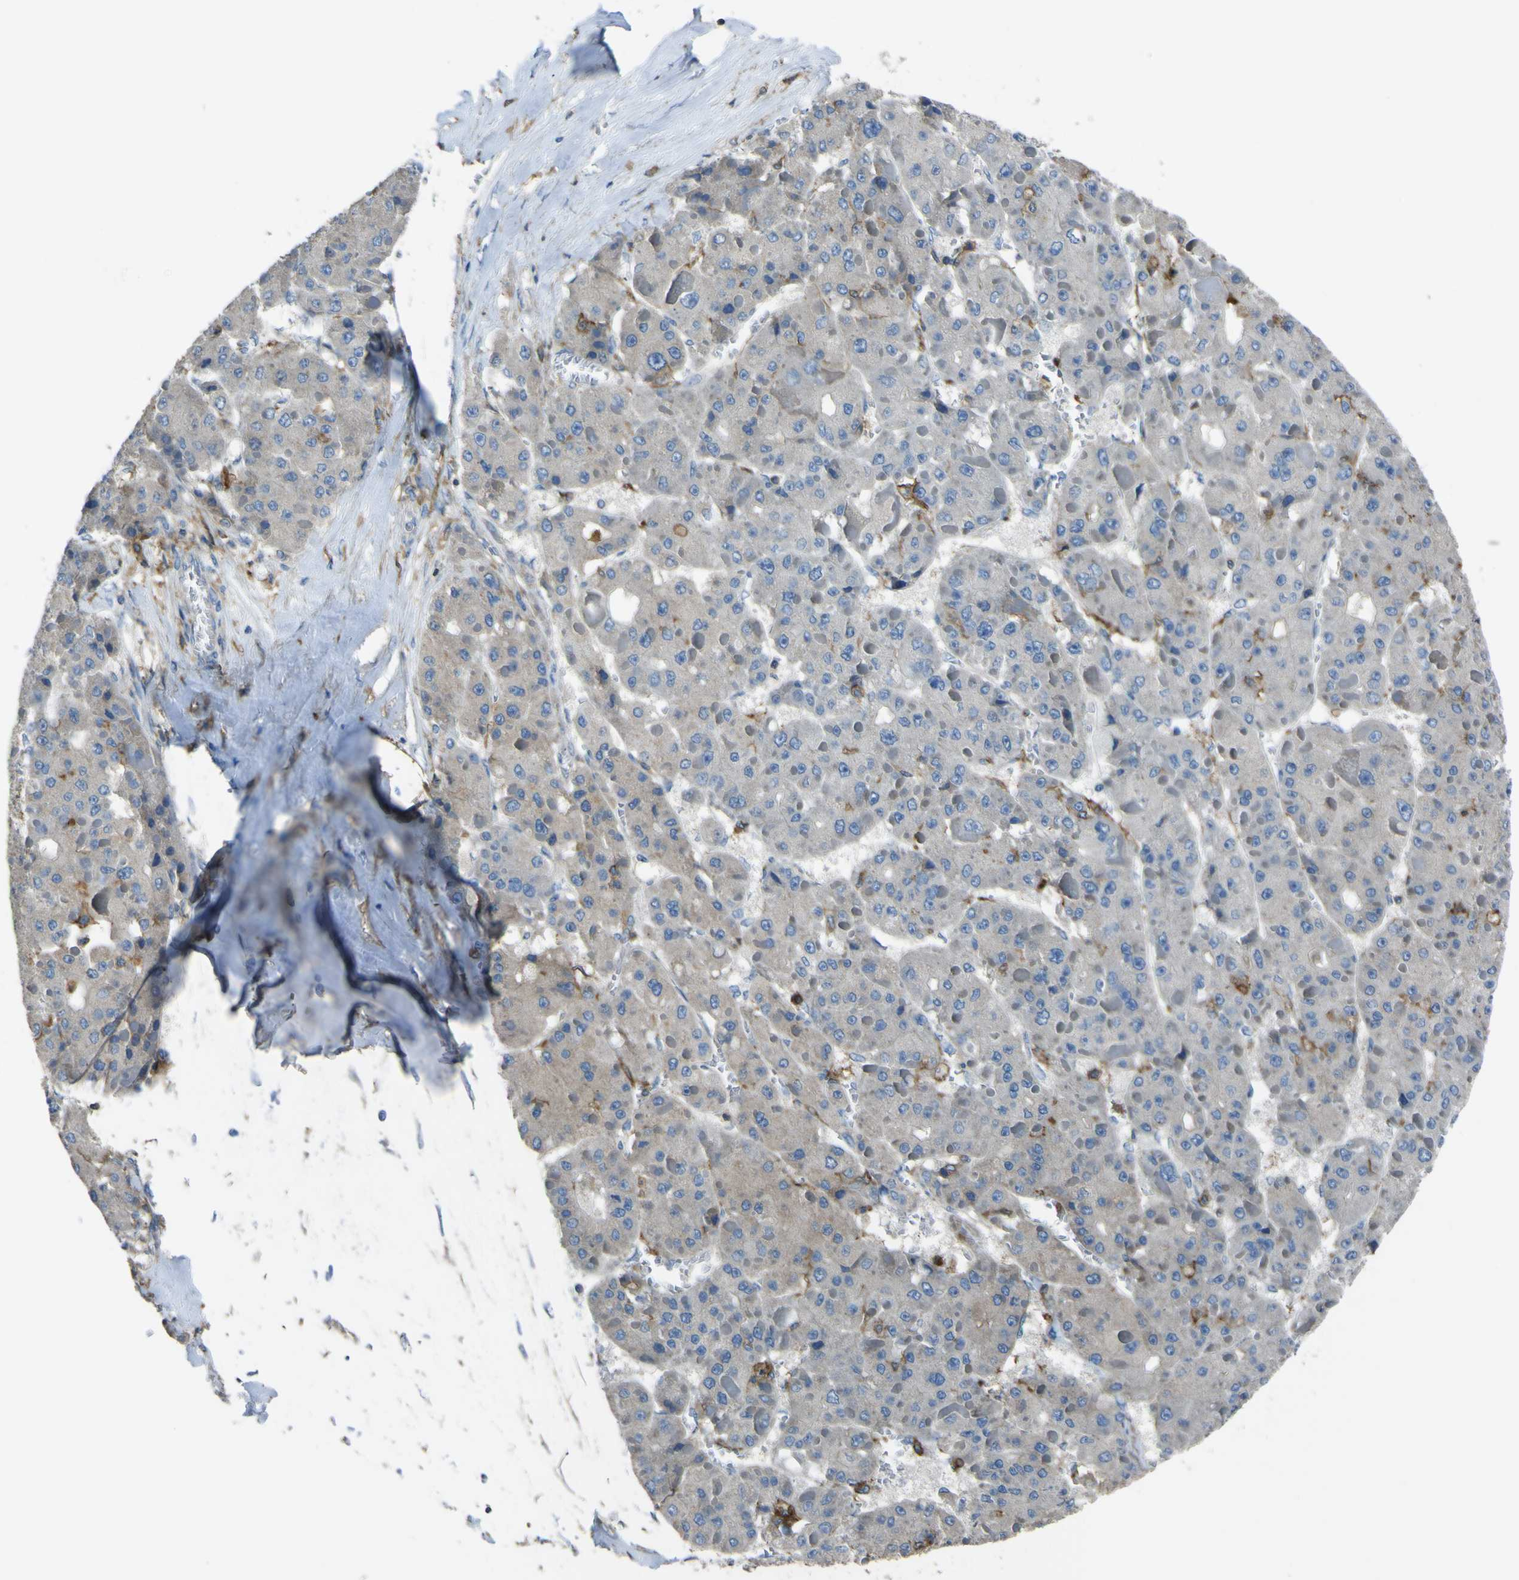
{"staining": {"intensity": "weak", "quantity": "<25%", "location": "cytoplasmic/membranous"}, "tissue": "liver cancer", "cell_type": "Tumor cells", "image_type": "cancer", "snomed": [{"axis": "morphology", "description": "Carcinoma, Hepatocellular, NOS"}, {"axis": "topography", "description": "Liver"}], "caption": "This is an immunohistochemistry photomicrograph of human hepatocellular carcinoma (liver). There is no expression in tumor cells.", "gene": "LAIR1", "patient": {"sex": "female", "age": 73}}